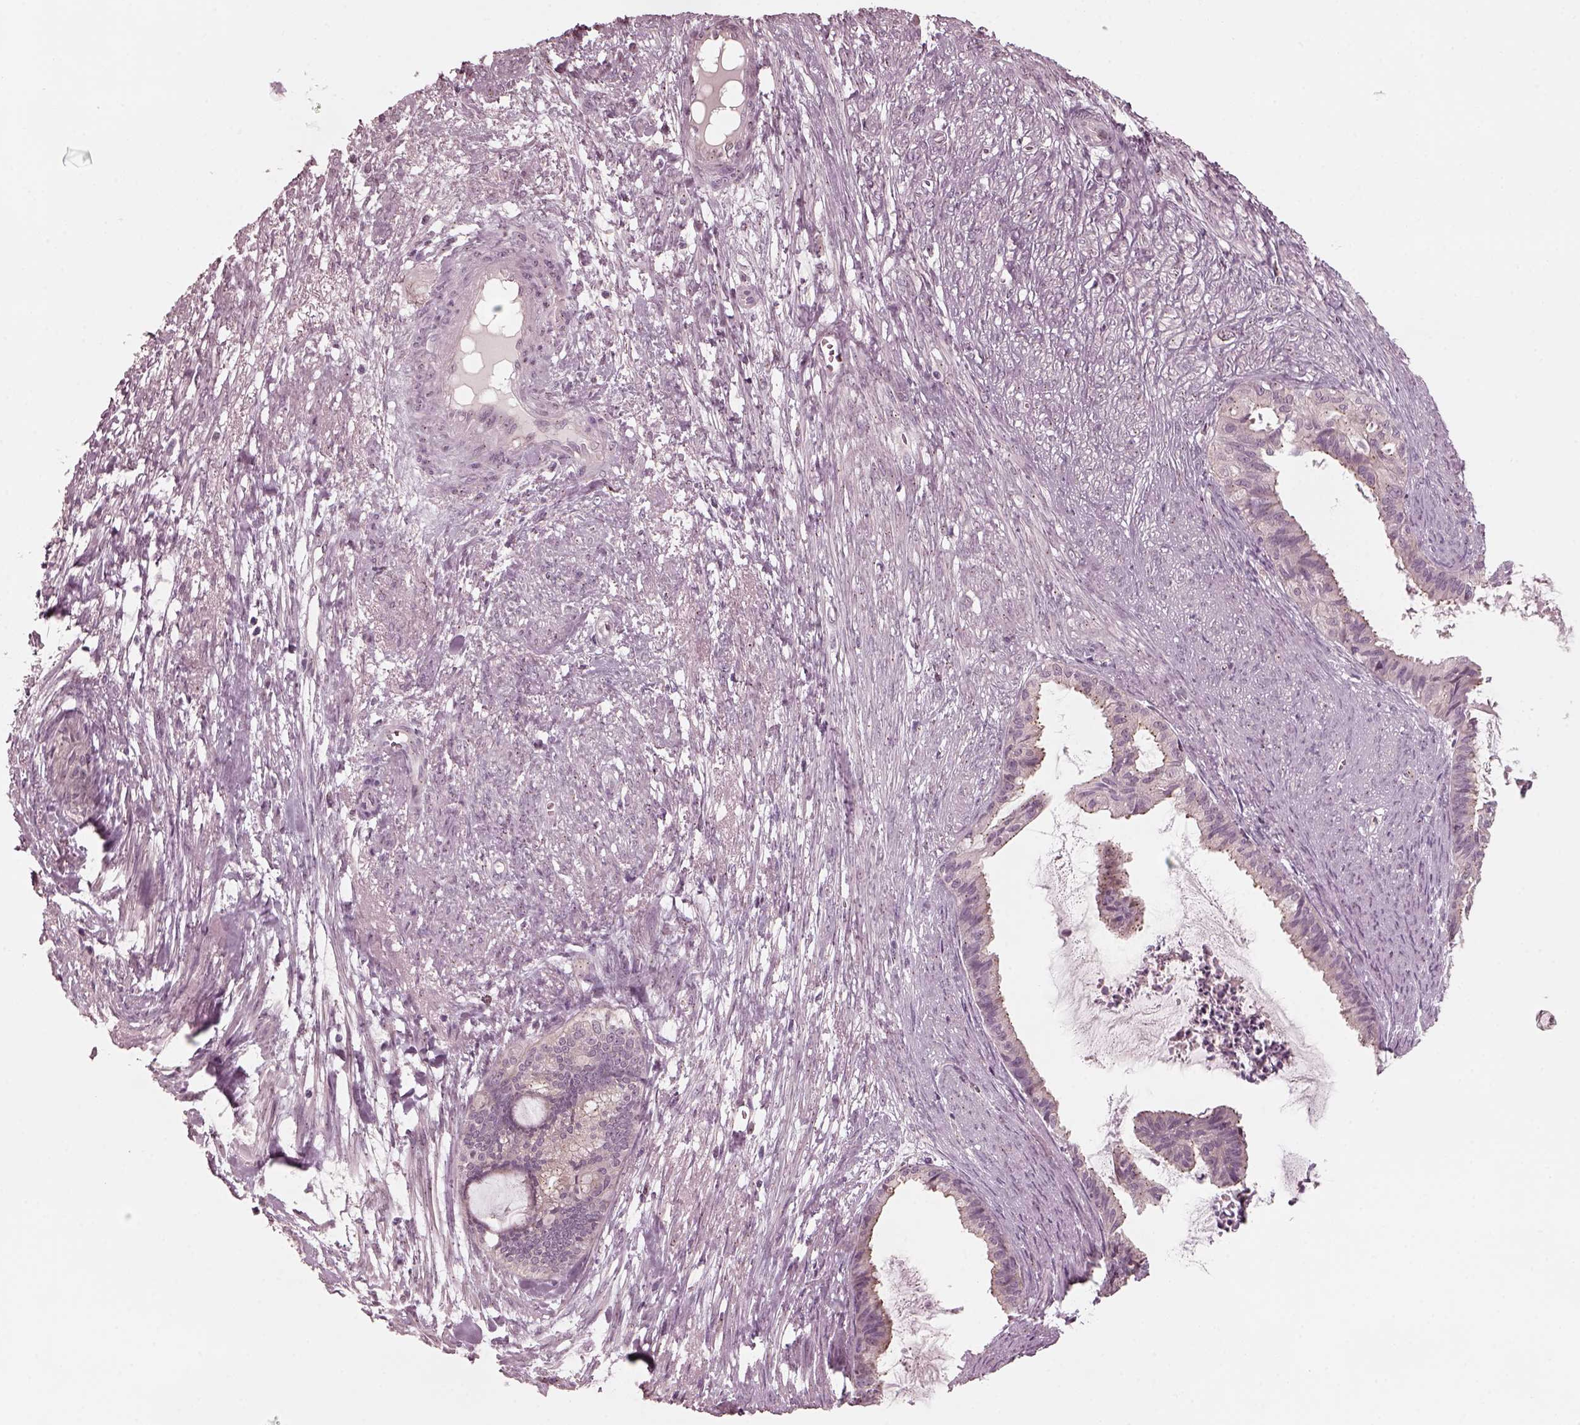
{"staining": {"intensity": "negative", "quantity": "none", "location": "none"}, "tissue": "endometrial cancer", "cell_type": "Tumor cells", "image_type": "cancer", "snomed": [{"axis": "morphology", "description": "Adenocarcinoma, NOS"}, {"axis": "topography", "description": "Endometrium"}], "caption": "The immunohistochemistry (IHC) image has no significant expression in tumor cells of endometrial cancer (adenocarcinoma) tissue. (DAB (3,3'-diaminobenzidine) immunohistochemistry, high magnification).", "gene": "SAXO1", "patient": {"sex": "female", "age": 86}}